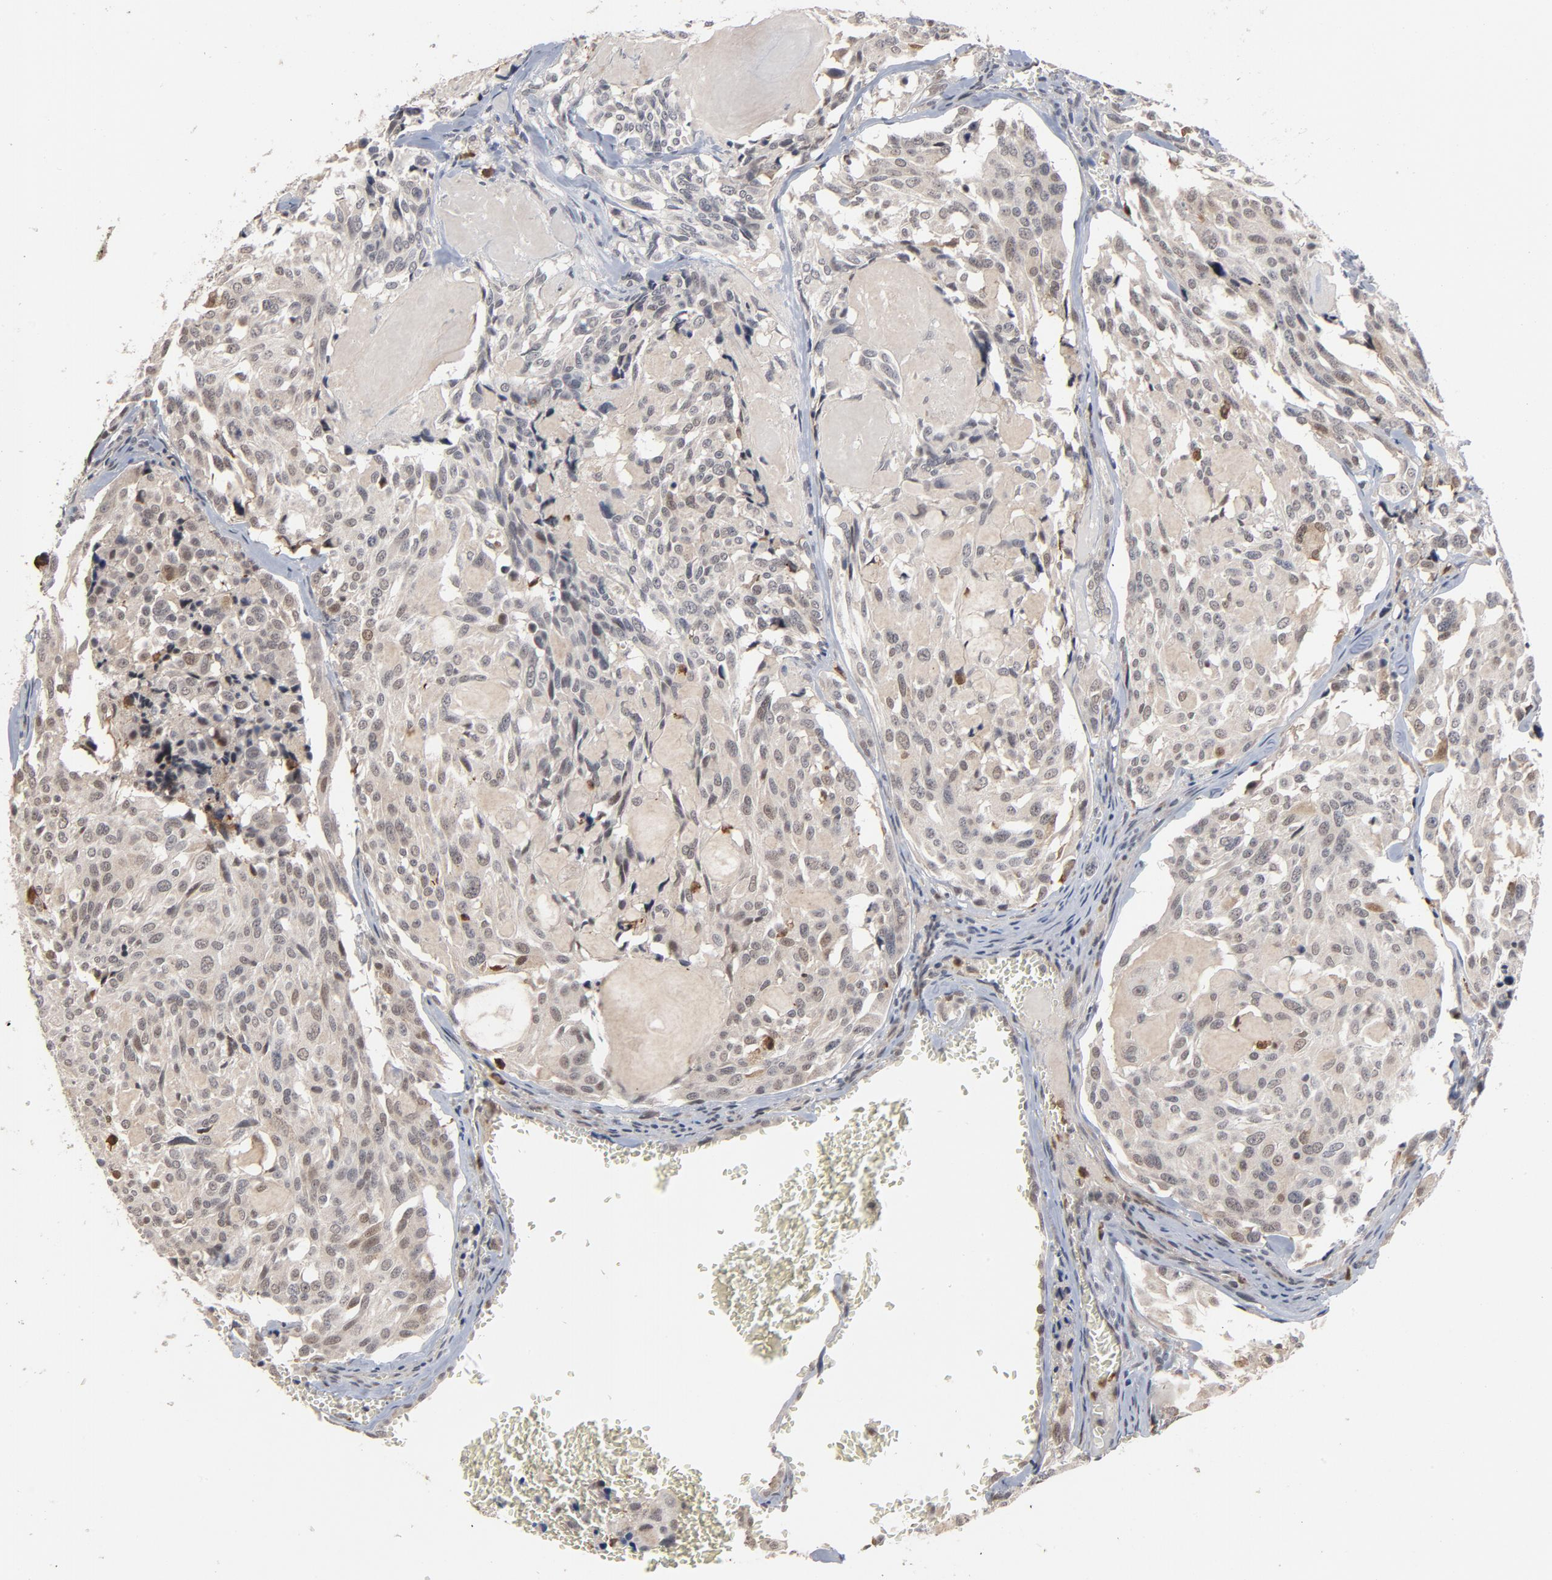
{"staining": {"intensity": "weak", "quantity": "25%-75%", "location": "nuclear"}, "tissue": "thyroid cancer", "cell_type": "Tumor cells", "image_type": "cancer", "snomed": [{"axis": "morphology", "description": "Carcinoma, NOS"}, {"axis": "morphology", "description": "Carcinoid, malignant, NOS"}, {"axis": "topography", "description": "Thyroid gland"}], "caption": "Immunohistochemical staining of human thyroid carcinoma demonstrates low levels of weak nuclear protein staining in about 25%-75% of tumor cells.", "gene": "RTL5", "patient": {"sex": "male", "age": 33}}